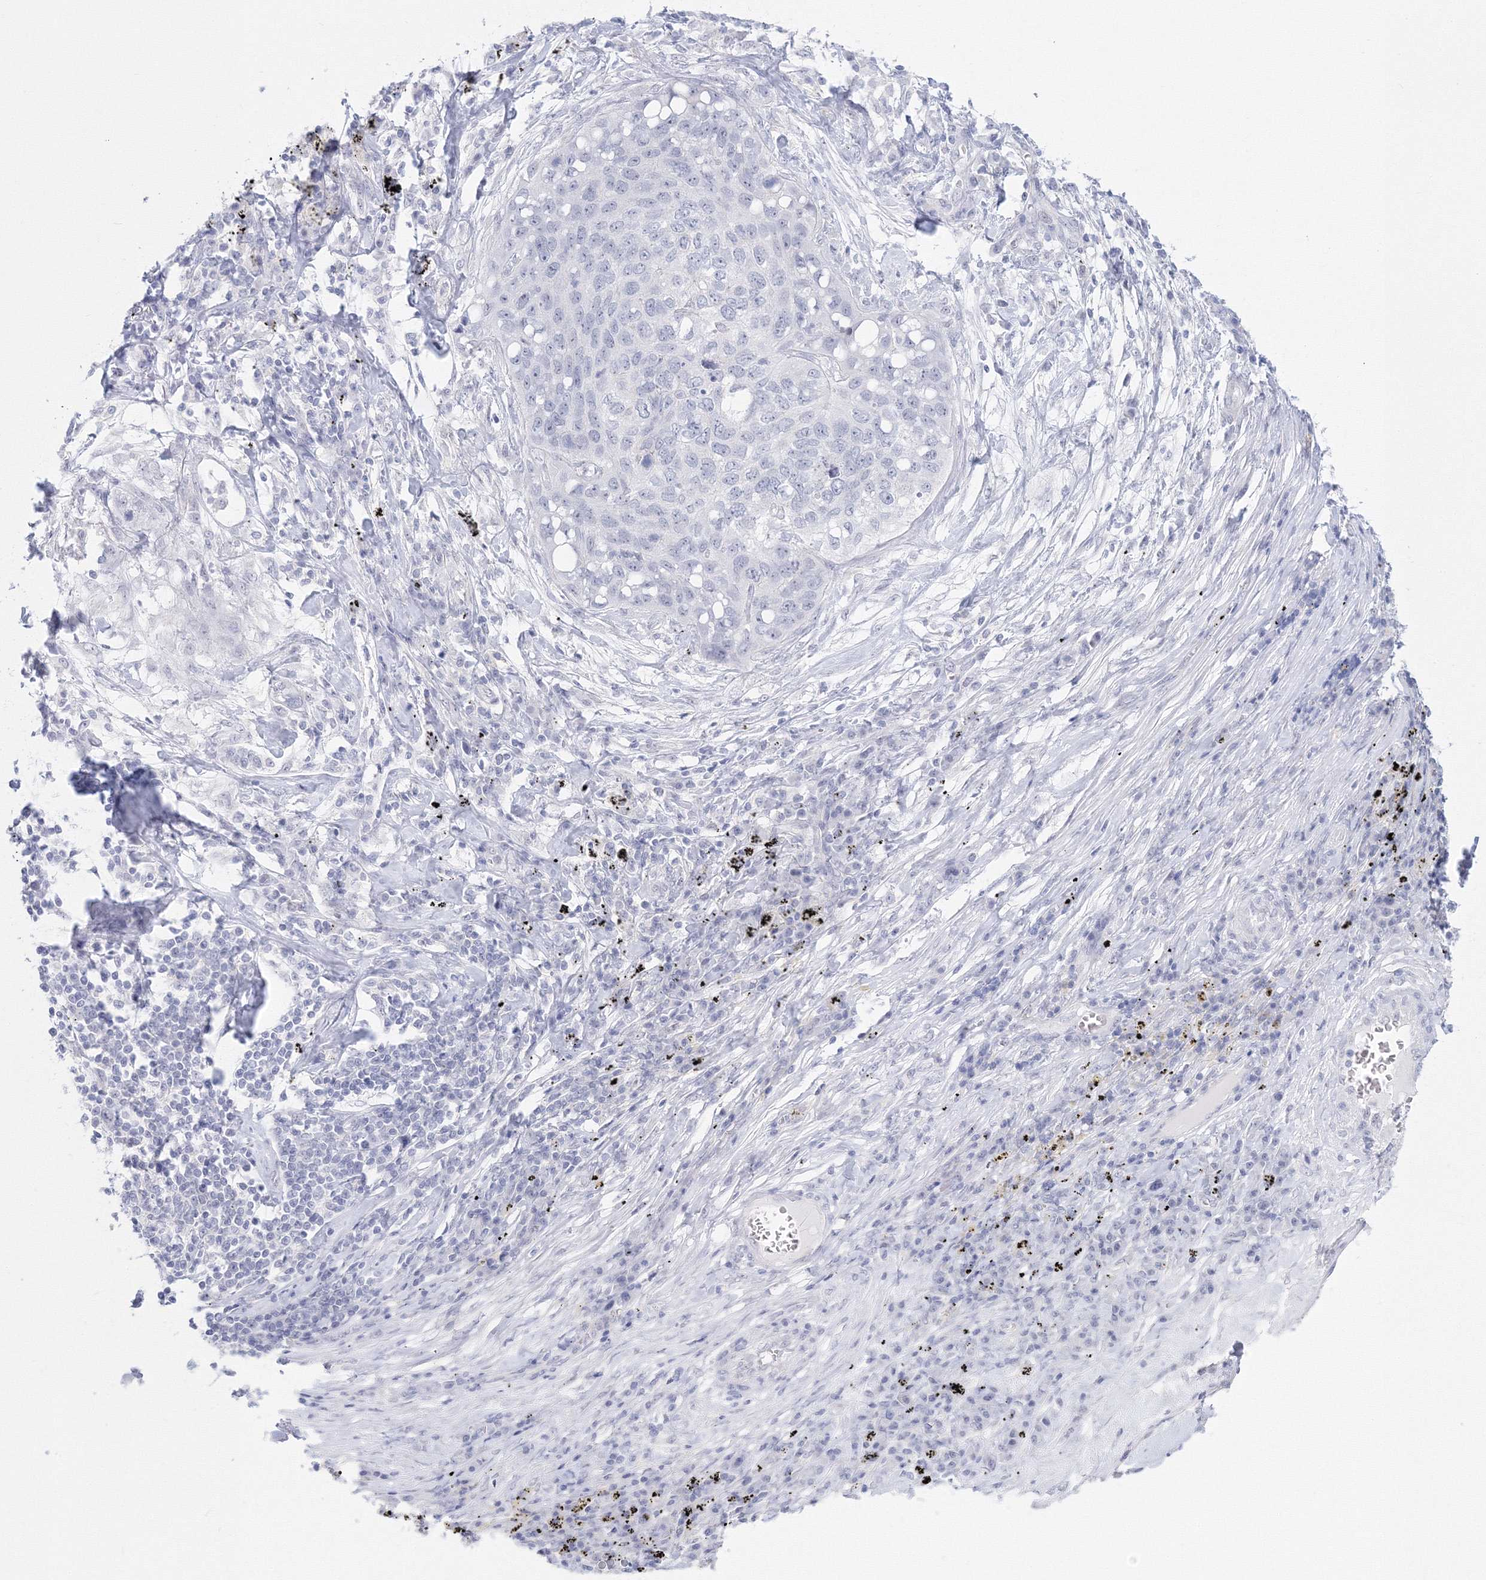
{"staining": {"intensity": "negative", "quantity": "none", "location": "none"}, "tissue": "lung cancer", "cell_type": "Tumor cells", "image_type": "cancer", "snomed": [{"axis": "morphology", "description": "Squamous cell carcinoma, NOS"}, {"axis": "topography", "description": "Lung"}], "caption": "Immunohistochemical staining of human squamous cell carcinoma (lung) displays no significant positivity in tumor cells. Brightfield microscopy of immunohistochemistry stained with DAB (brown) and hematoxylin (blue), captured at high magnification.", "gene": "VSIG1", "patient": {"sex": "female", "age": 63}}